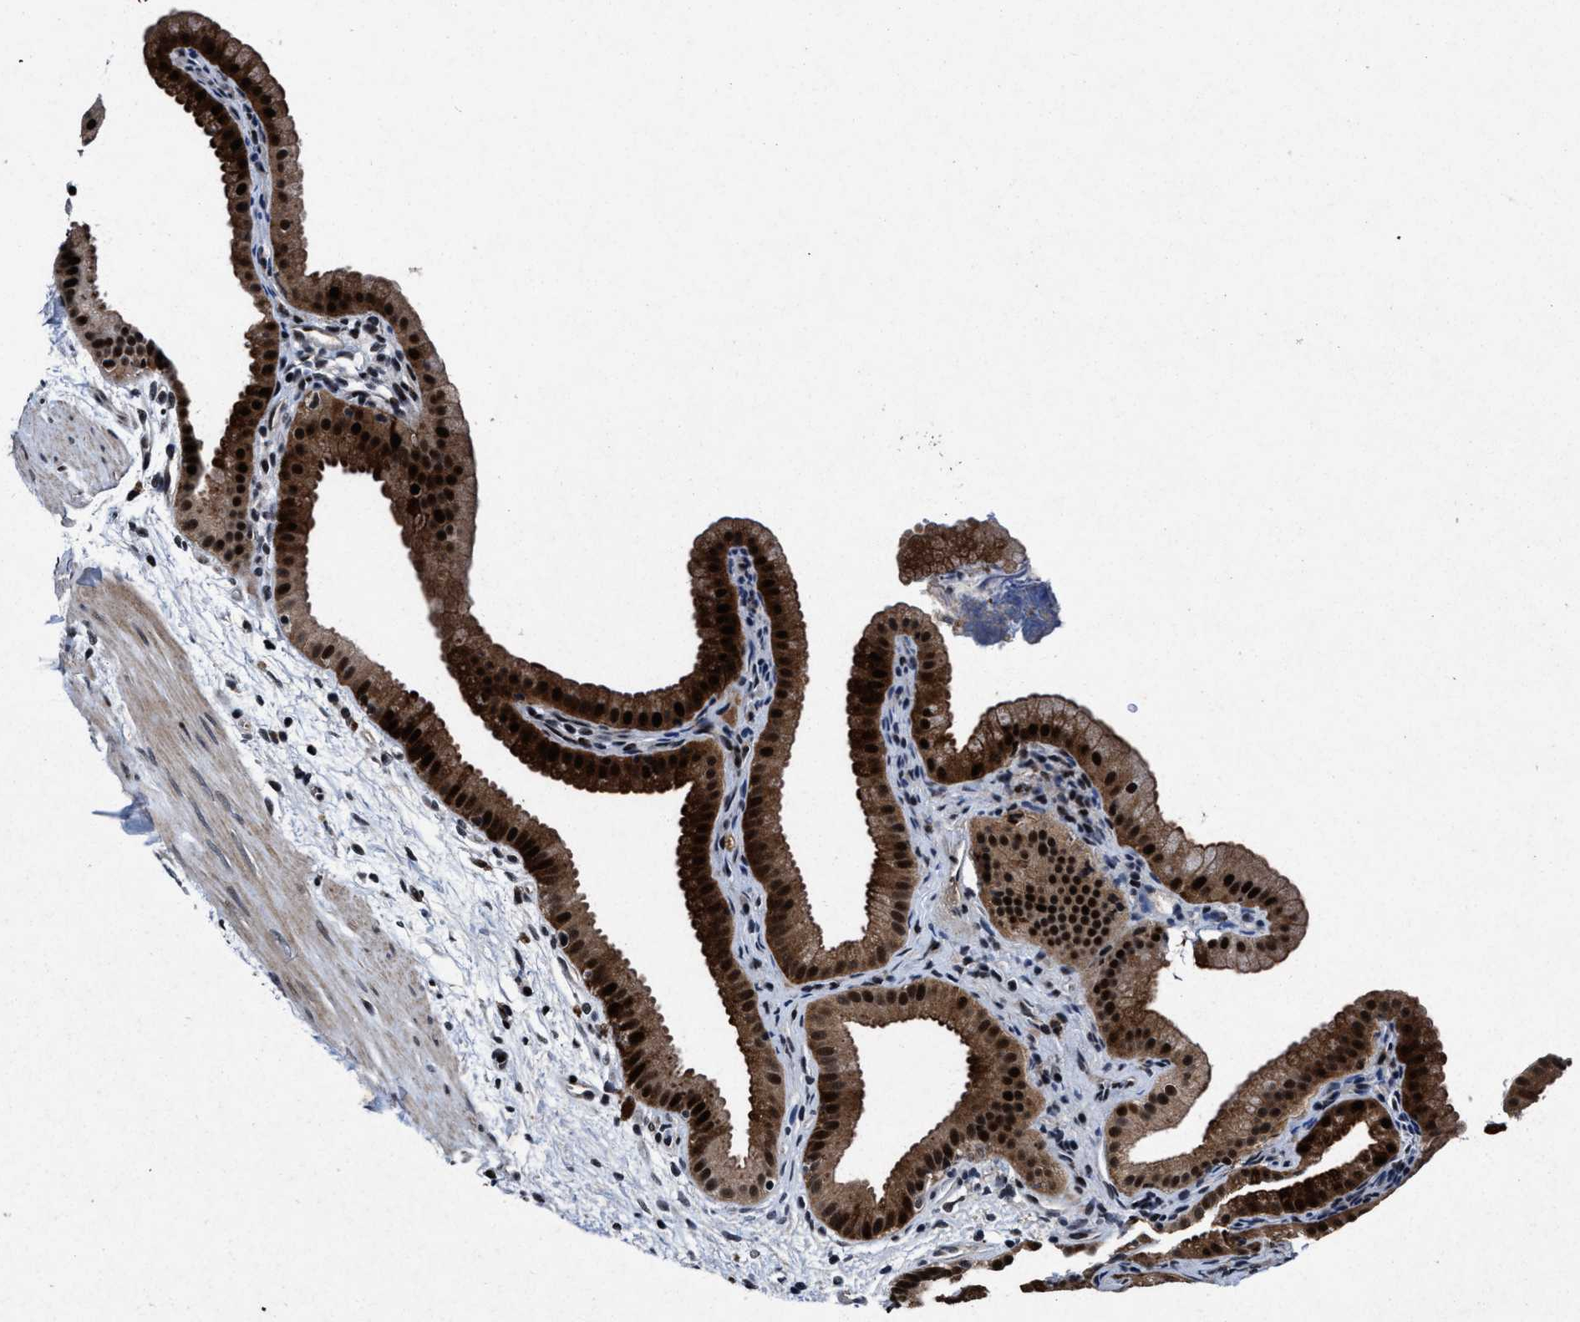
{"staining": {"intensity": "strong", "quantity": ">75%", "location": "cytoplasmic/membranous,nuclear"}, "tissue": "gallbladder", "cell_type": "Glandular cells", "image_type": "normal", "snomed": [{"axis": "morphology", "description": "Normal tissue, NOS"}, {"axis": "topography", "description": "Gallbladder"}], "caption": "Protein staining of benign gallbladder exhibits strong cytoplasmic/membranous,nuclear staining in about >75% of glandular cells. (DAB IHC with brightfield microscopy, high magnification).", "gene": "ZNF233", "patient": {"sex": "female", "age": 64}}